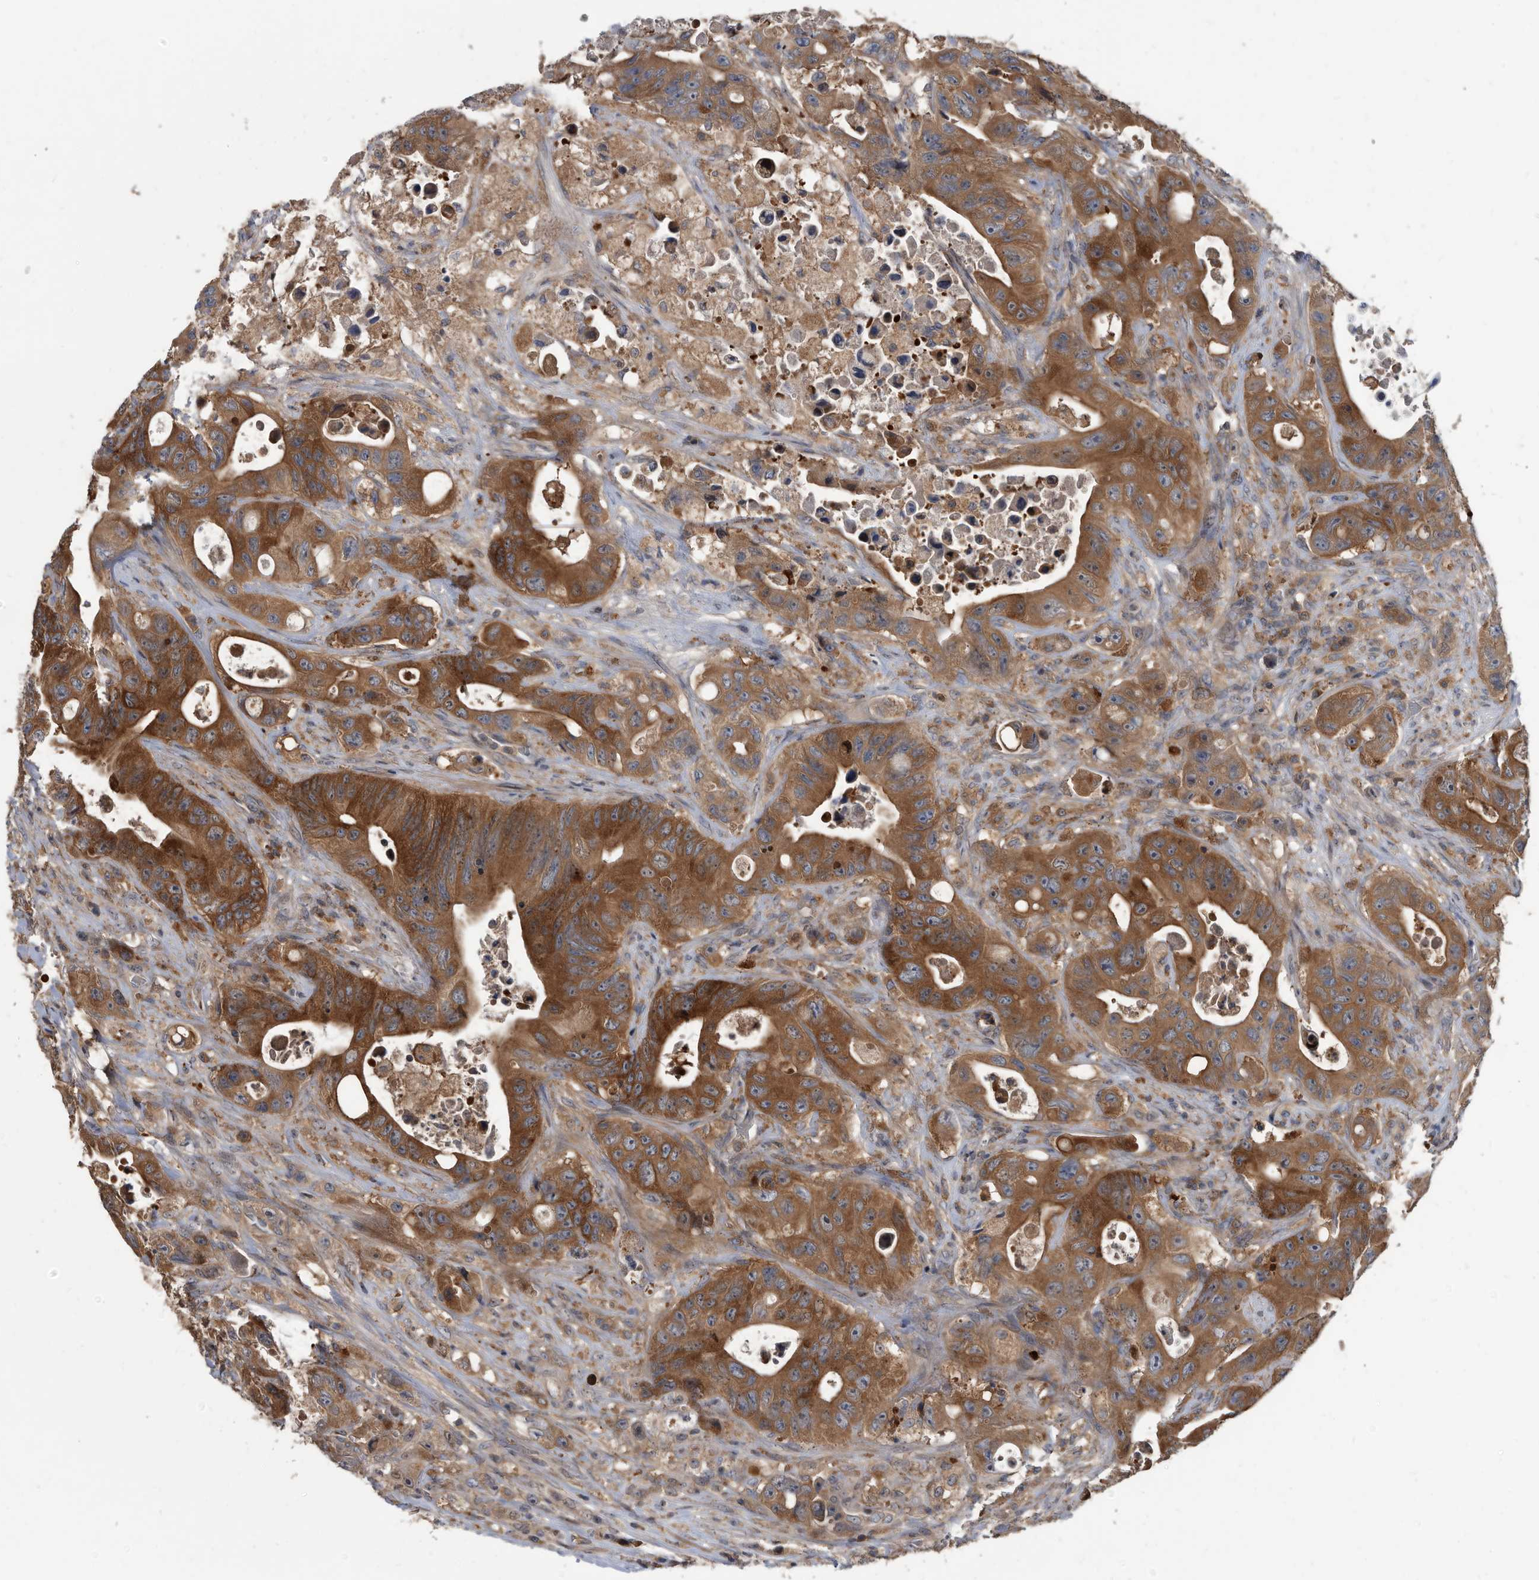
{"staining": {"intensity": "strong", "quantity": ">75%", "location": "cytoplasmic/membranous"}, "tissue": "colorectal cancer", "cell_type": "Tumor cells", "image_type": "cancer", "snomed": [{"axis": "morphology", "description": "Adenocarcinoma, NOS"}, {"axis": "topography", "description": "Colon"}], "caption": "Strong cytoplasmic/membranous protein staining is appreciated in approximately >75% of tumor cells in colorectal cancer.", "gene": "APEH", "patient": {"sex": "female", "age": 46}}